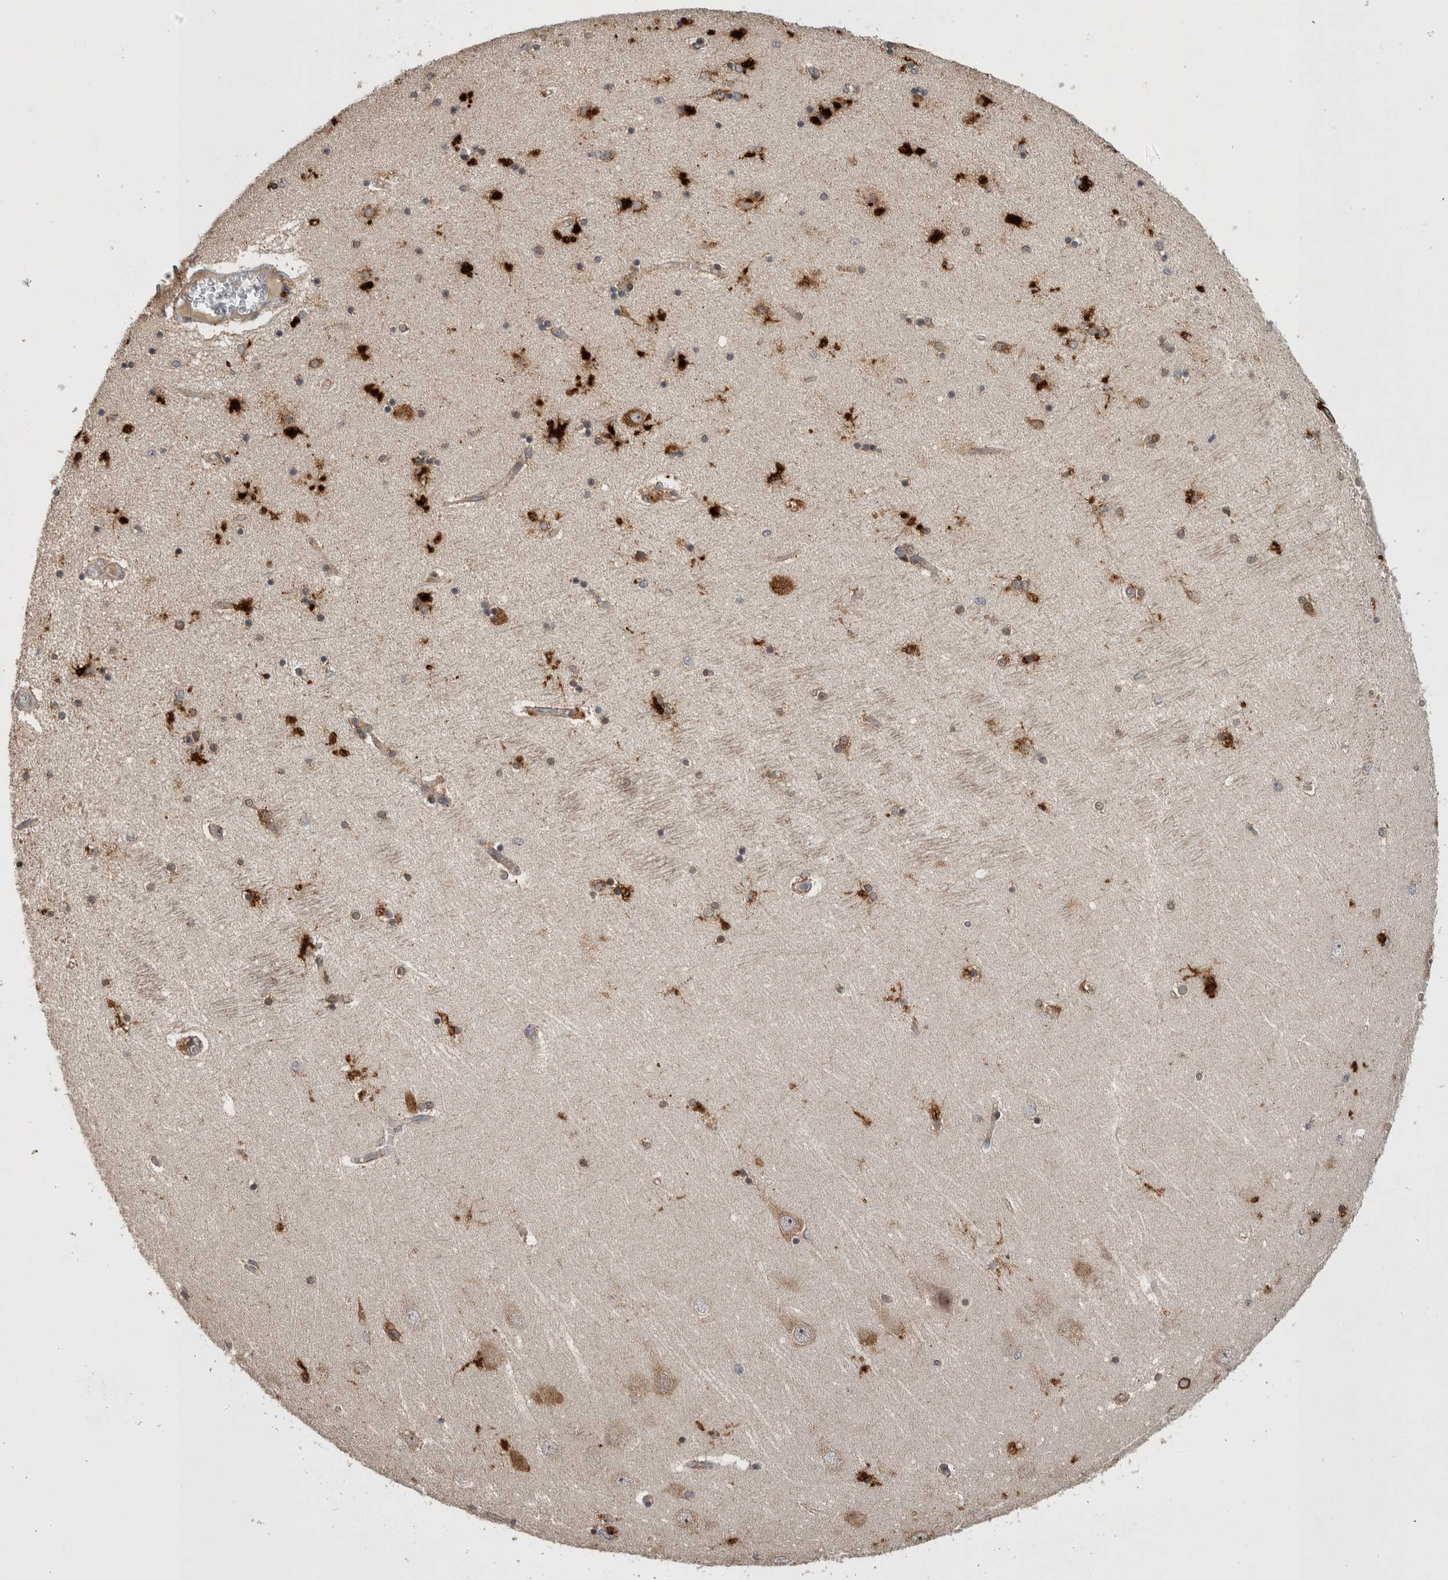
{"staining": {"intensity": "strong", "quantity": "<25%", "location": "cytoplasmic/membranous"}, "tissue": "hippocampus", "cell_type": "Glial cells", "image_type": "normal", "snomed": [{"axis": "morphology", "description": "Normal tissue, NOS"}, {"axis": "topography", "description": "Hippocampus"}], "caption": "Glial cells show strong cytoplasmic/membranous positivity in approximately <25% of cells in normal hippocampus.", "gene": "ATXN2", "patient": {"sex": "female", "age": 54}}